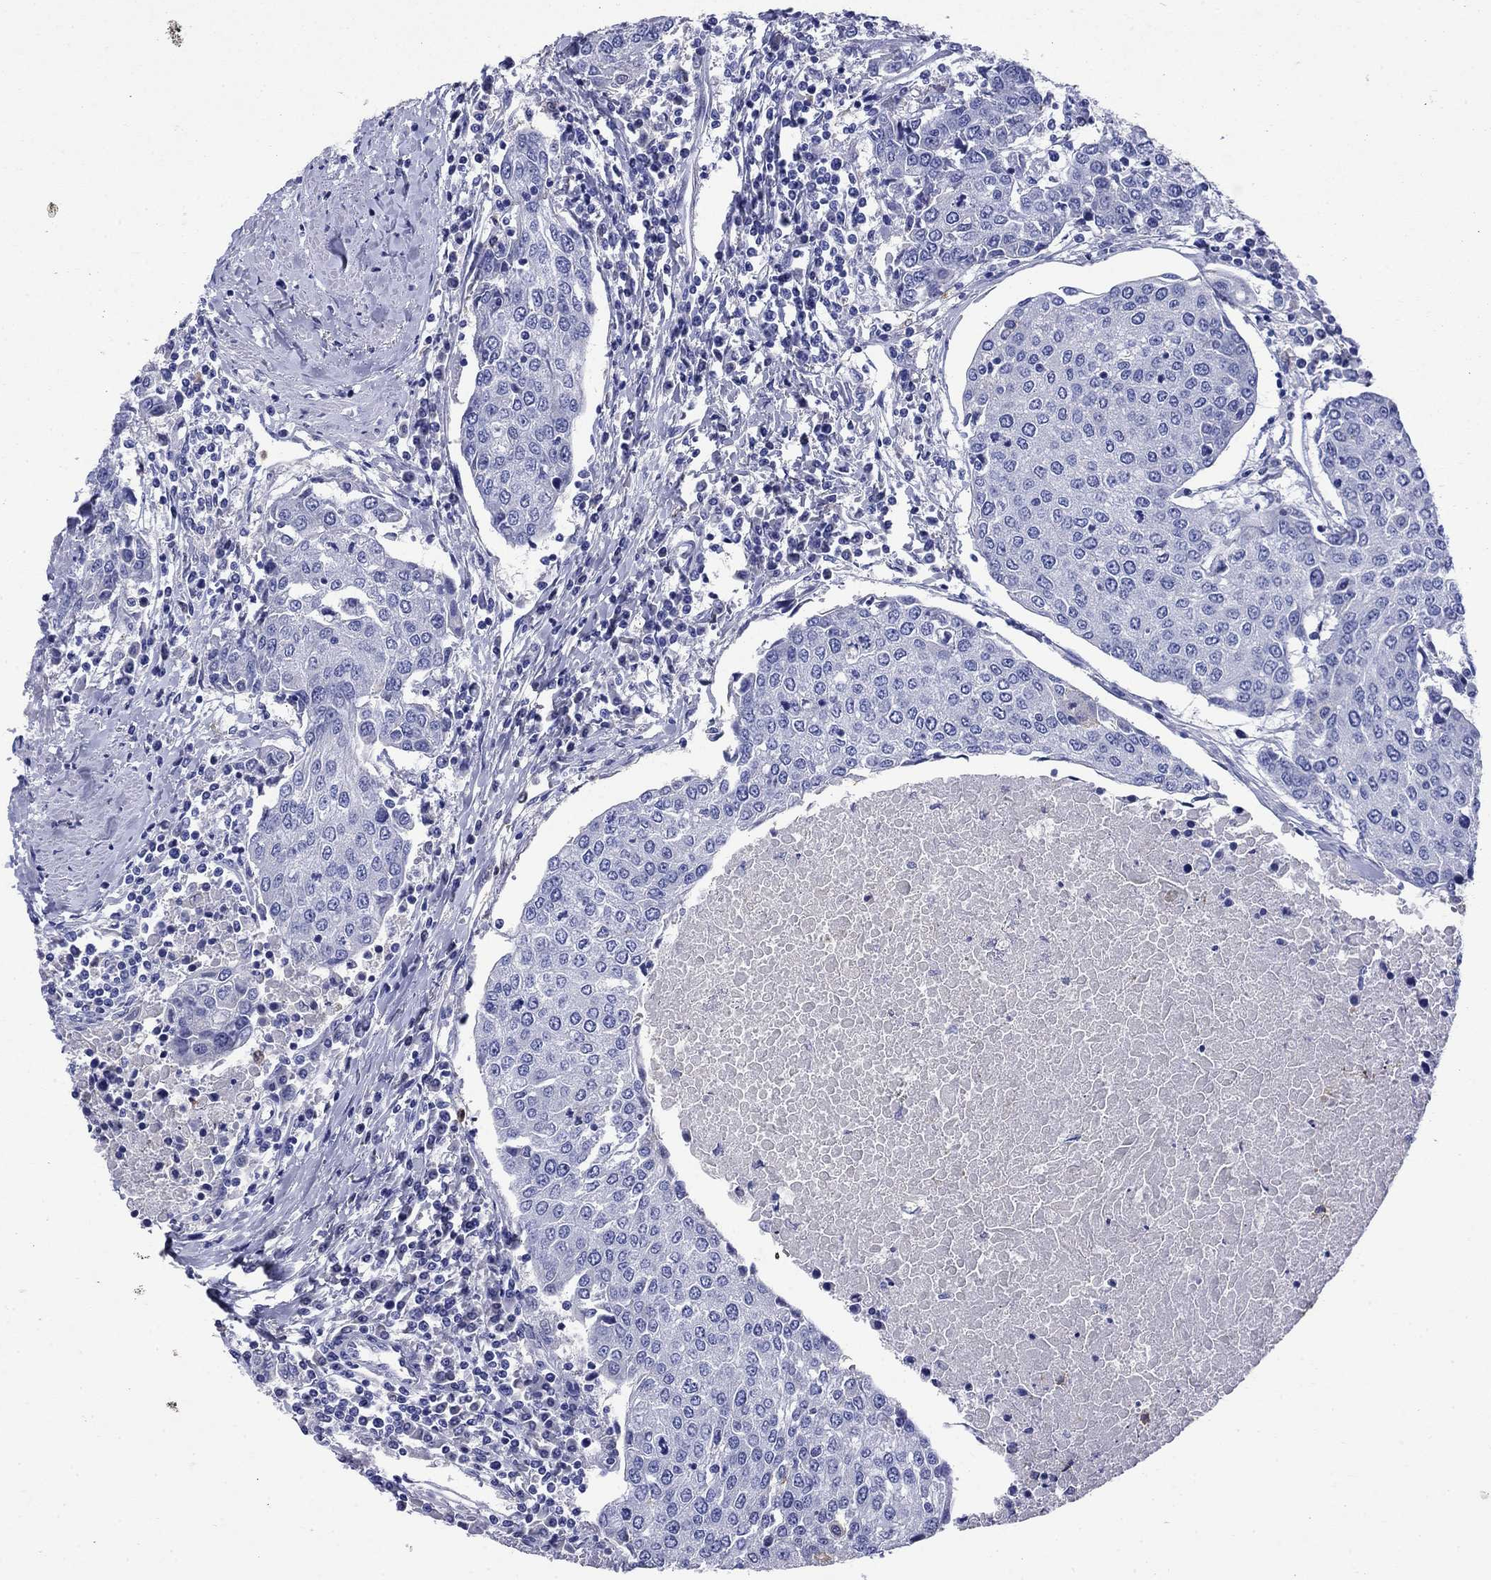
{"staining": {"intensity": "negative", "quantity": "none", "location": "none"}, "tissue": "urothelial cancer", "cell_type": "Tumor cells", "image_type": "cancer", "snomed": [{"axis": "morphology", "description": "Urothelial carcinoma, High grade"}, {"axis": "topography", "description": "Urinary bladder"}], "caption": "High power microscopy image of an immunohistochemistry (IHC) histopathology image of urothelial cancer, revealing no significant expression in tumor cells. (Brightfield microscopy of DAB (3,3'-diaminobenzidine) immunohistochemistry at high magnification).", "gene": "TFR2", "patient": {"sex": "female", "age": 85}}